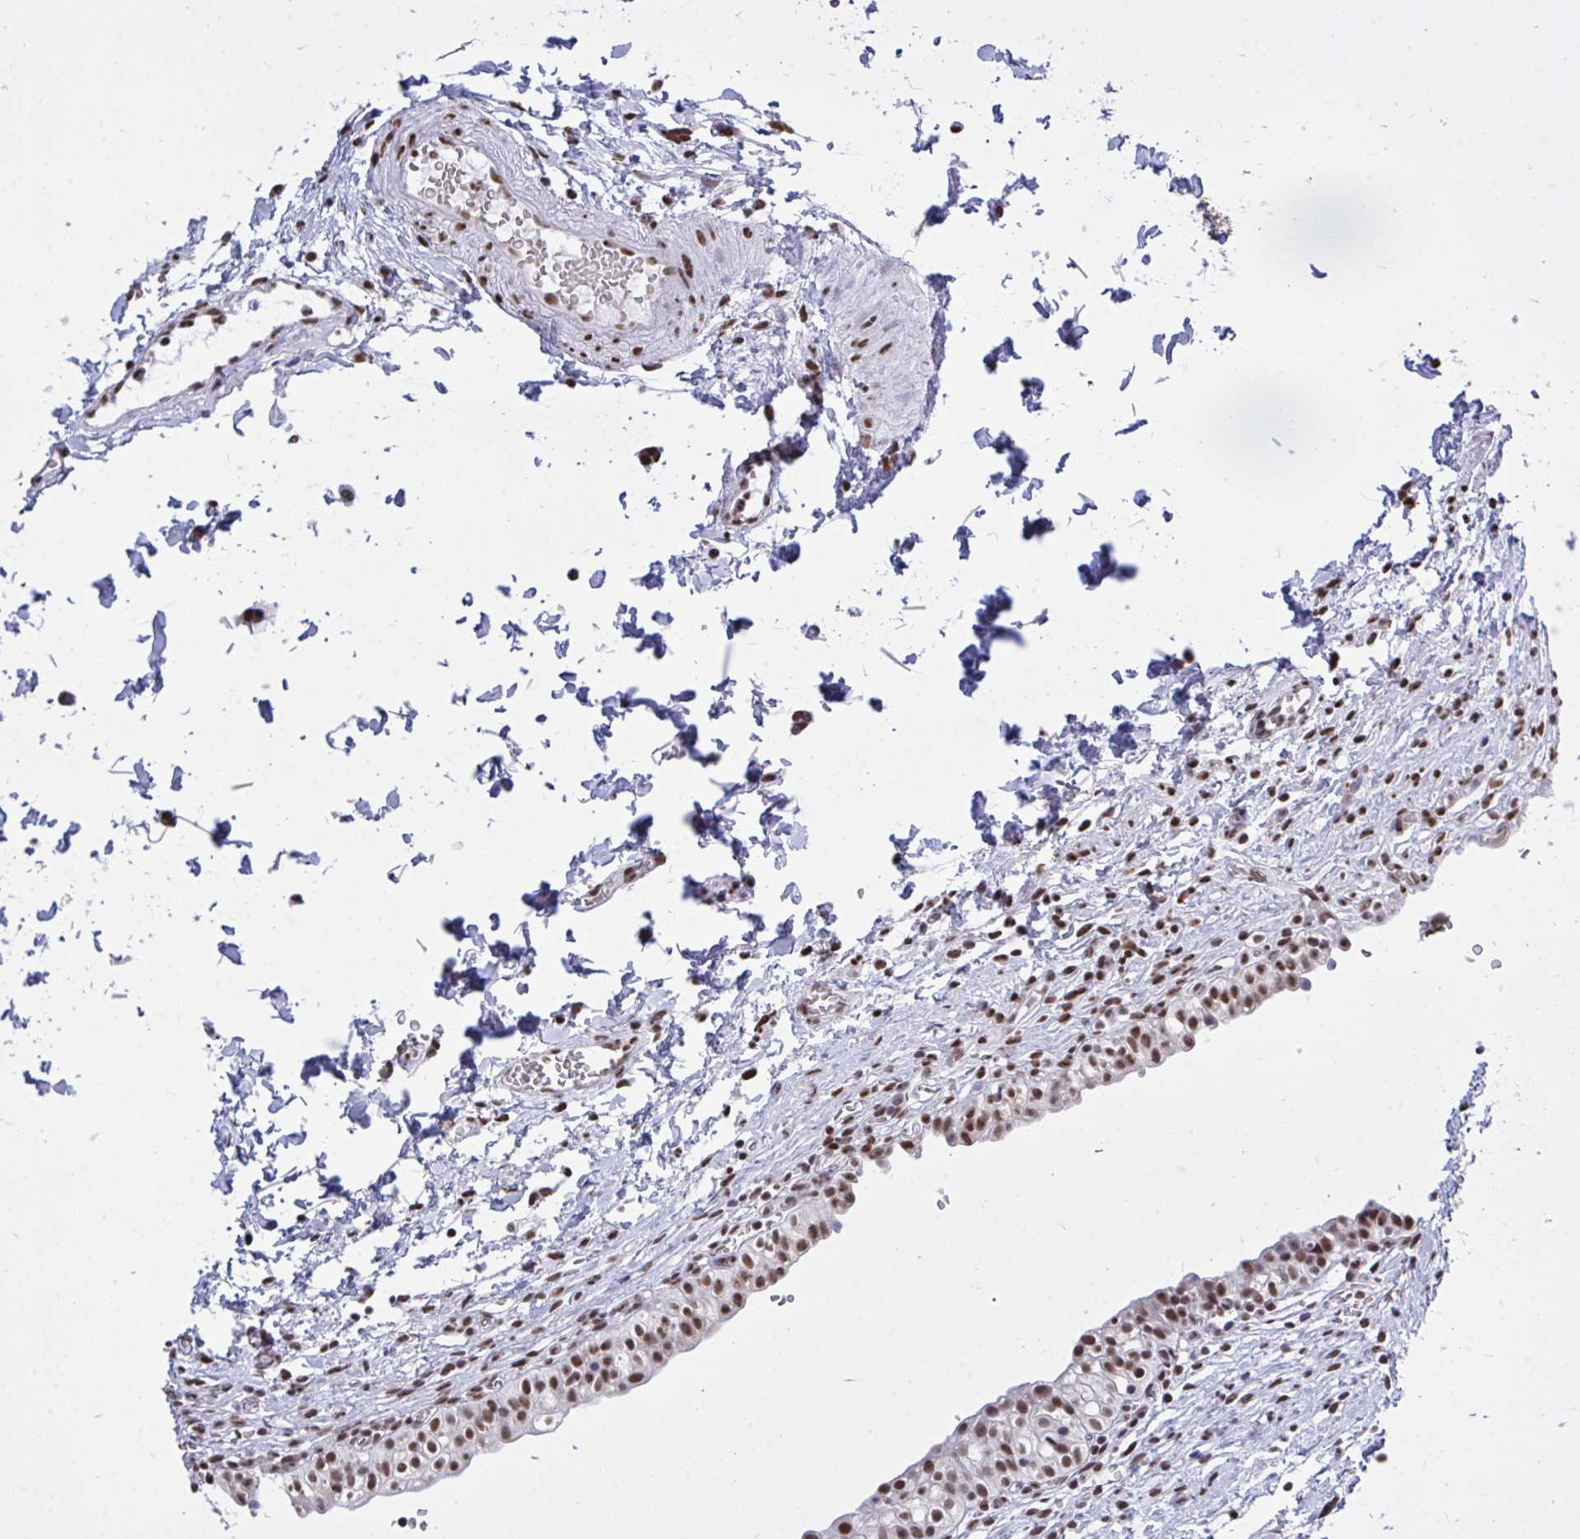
{"staining": {"intensity": "strong", "quantity": ">75%", "location": "nuclear"}, "tissue": "urinary bladder", "cell_type": "Urothelial cells", "image_type": "normal", "snomed": [{"axis": "morphology", "description": "Normal tissue, NOS"}, {"axis": "topography", "description": "Urinary bladder"}, {"axis": "topography", "description": "Peripheral nerve tissue"}], "caption": "Strong nuclear expression for a protein is identified in approximately >75% of urothelial cells of unremarkable urinary bladder using immunohistochemistry (IHC).", "gene": "HNRNPDL", "patient": {"sex": "male", "age": 55}}